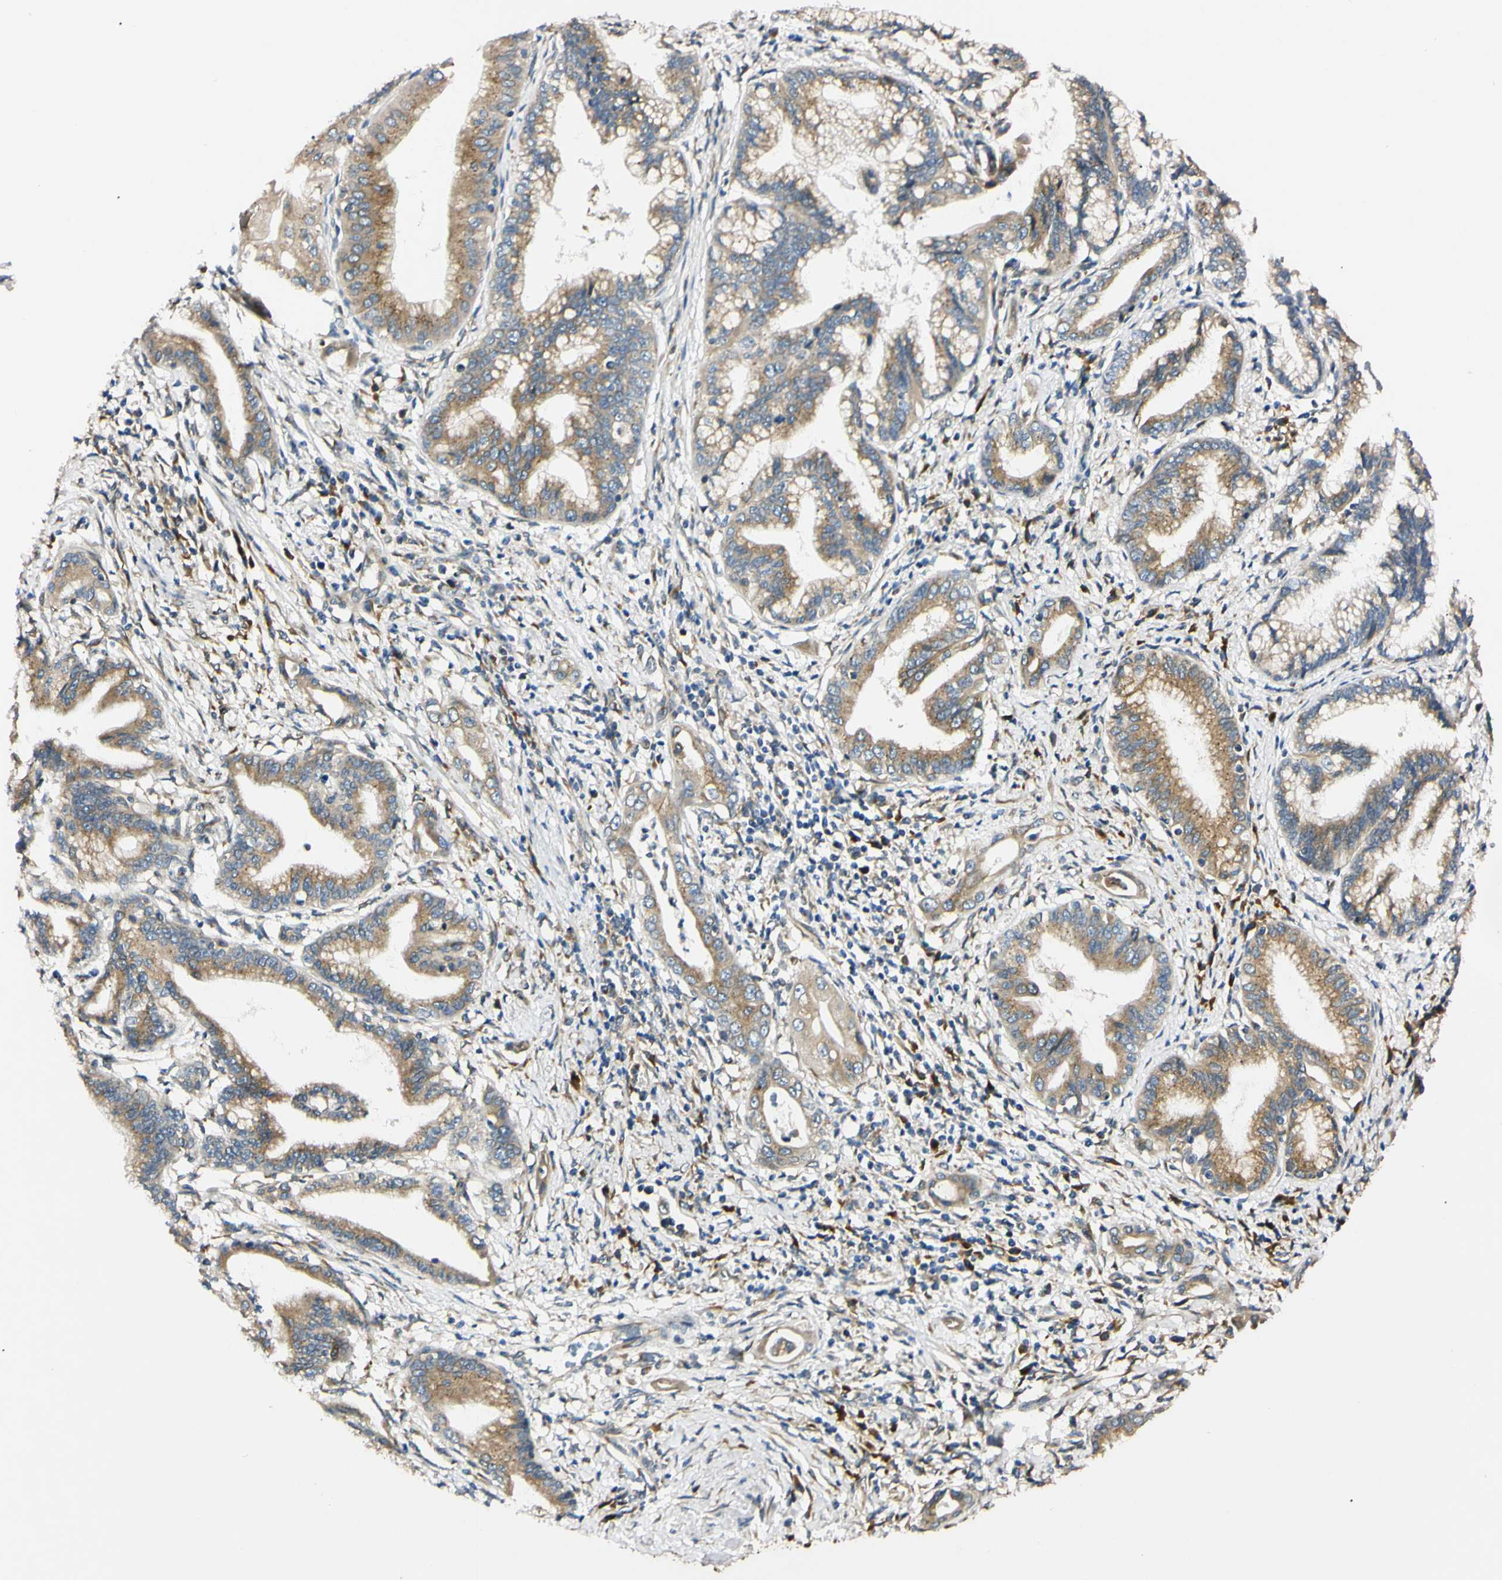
{"staining": {"intensity": "weak", "quantity": ">75%", "location": "cytoplasmic/membranous"}, "tissue": "pancreatic cancer", "cell_type": "Tumor cells", "image_type": "cancer", "snomed": [{"axis": "morphology", "description": "Adenocarcinoma, NOS"}, {"axis": "topography", "description": "Pancreas"}], "caption": "Immunohistochemical staining of human pancreatic cancer (adenocarcinoma) displays weak cytoplasmic/membranous protein staining in approximately >75% of tumor cells.", "gene": "IER3IP1", "patient": {"sex": "female", "age": 64}}